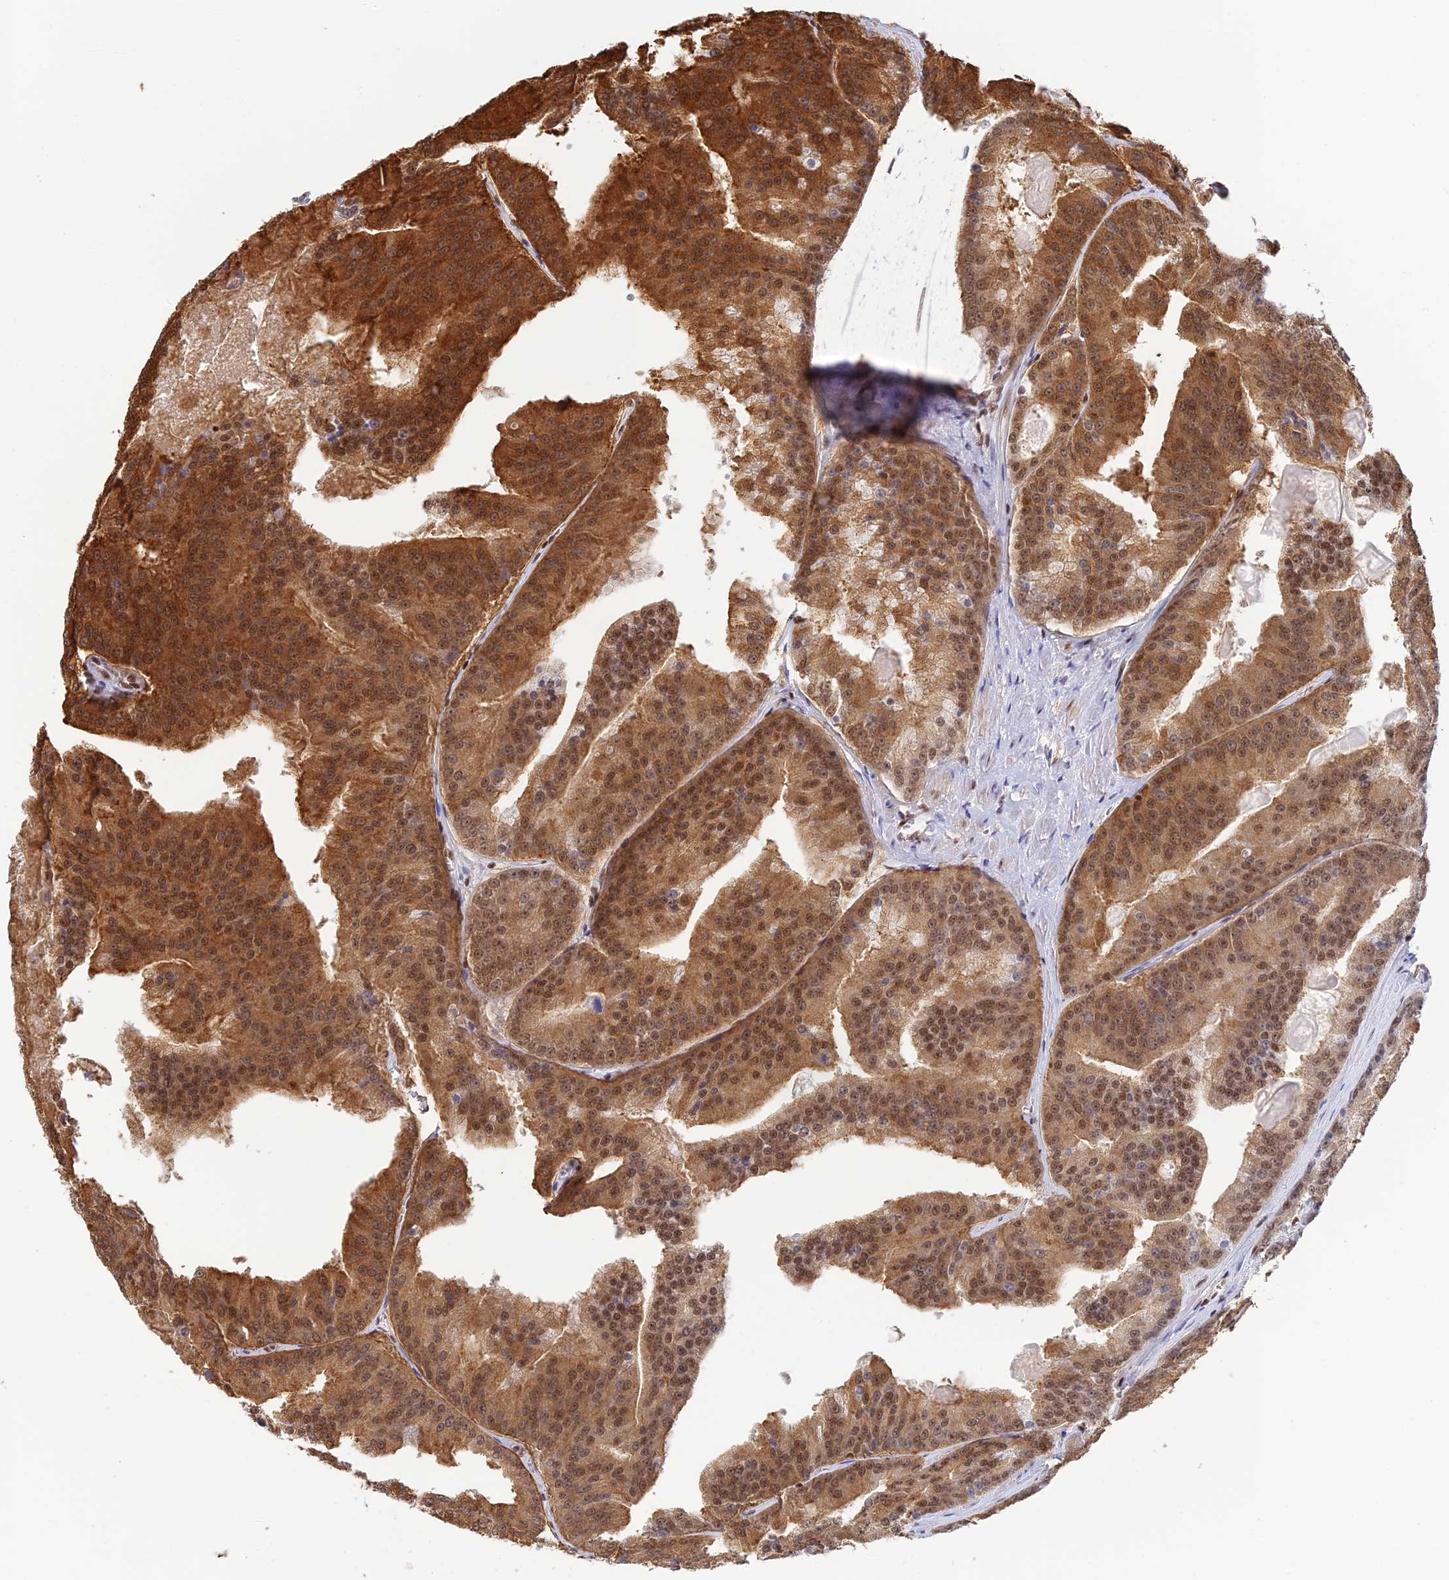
{"staining": {"intensity": "strong", "quantity": ">75%", "location": "cytoplasmic/membranous,nuclear"}, "tissue": "prostate cancer", "cell_type": "Tumor cells", "image_type": "cancer", "snomed": [{"axis": "morphology", "description": "Adenocarcinoma, High grade"}, {"axis": "topography", "description": "Prostate"}], "caption": "Immunohistochemistry histopathology image of prostate adenocarcinoma (high-grade) stained for a protein (brown), which exhibits high levels of strong cytoplasmic/membranous and nuclear expression in about >75% of tumor cells.", "gene": "THAP11", "patient": {"sex": "male", "age": 61}}